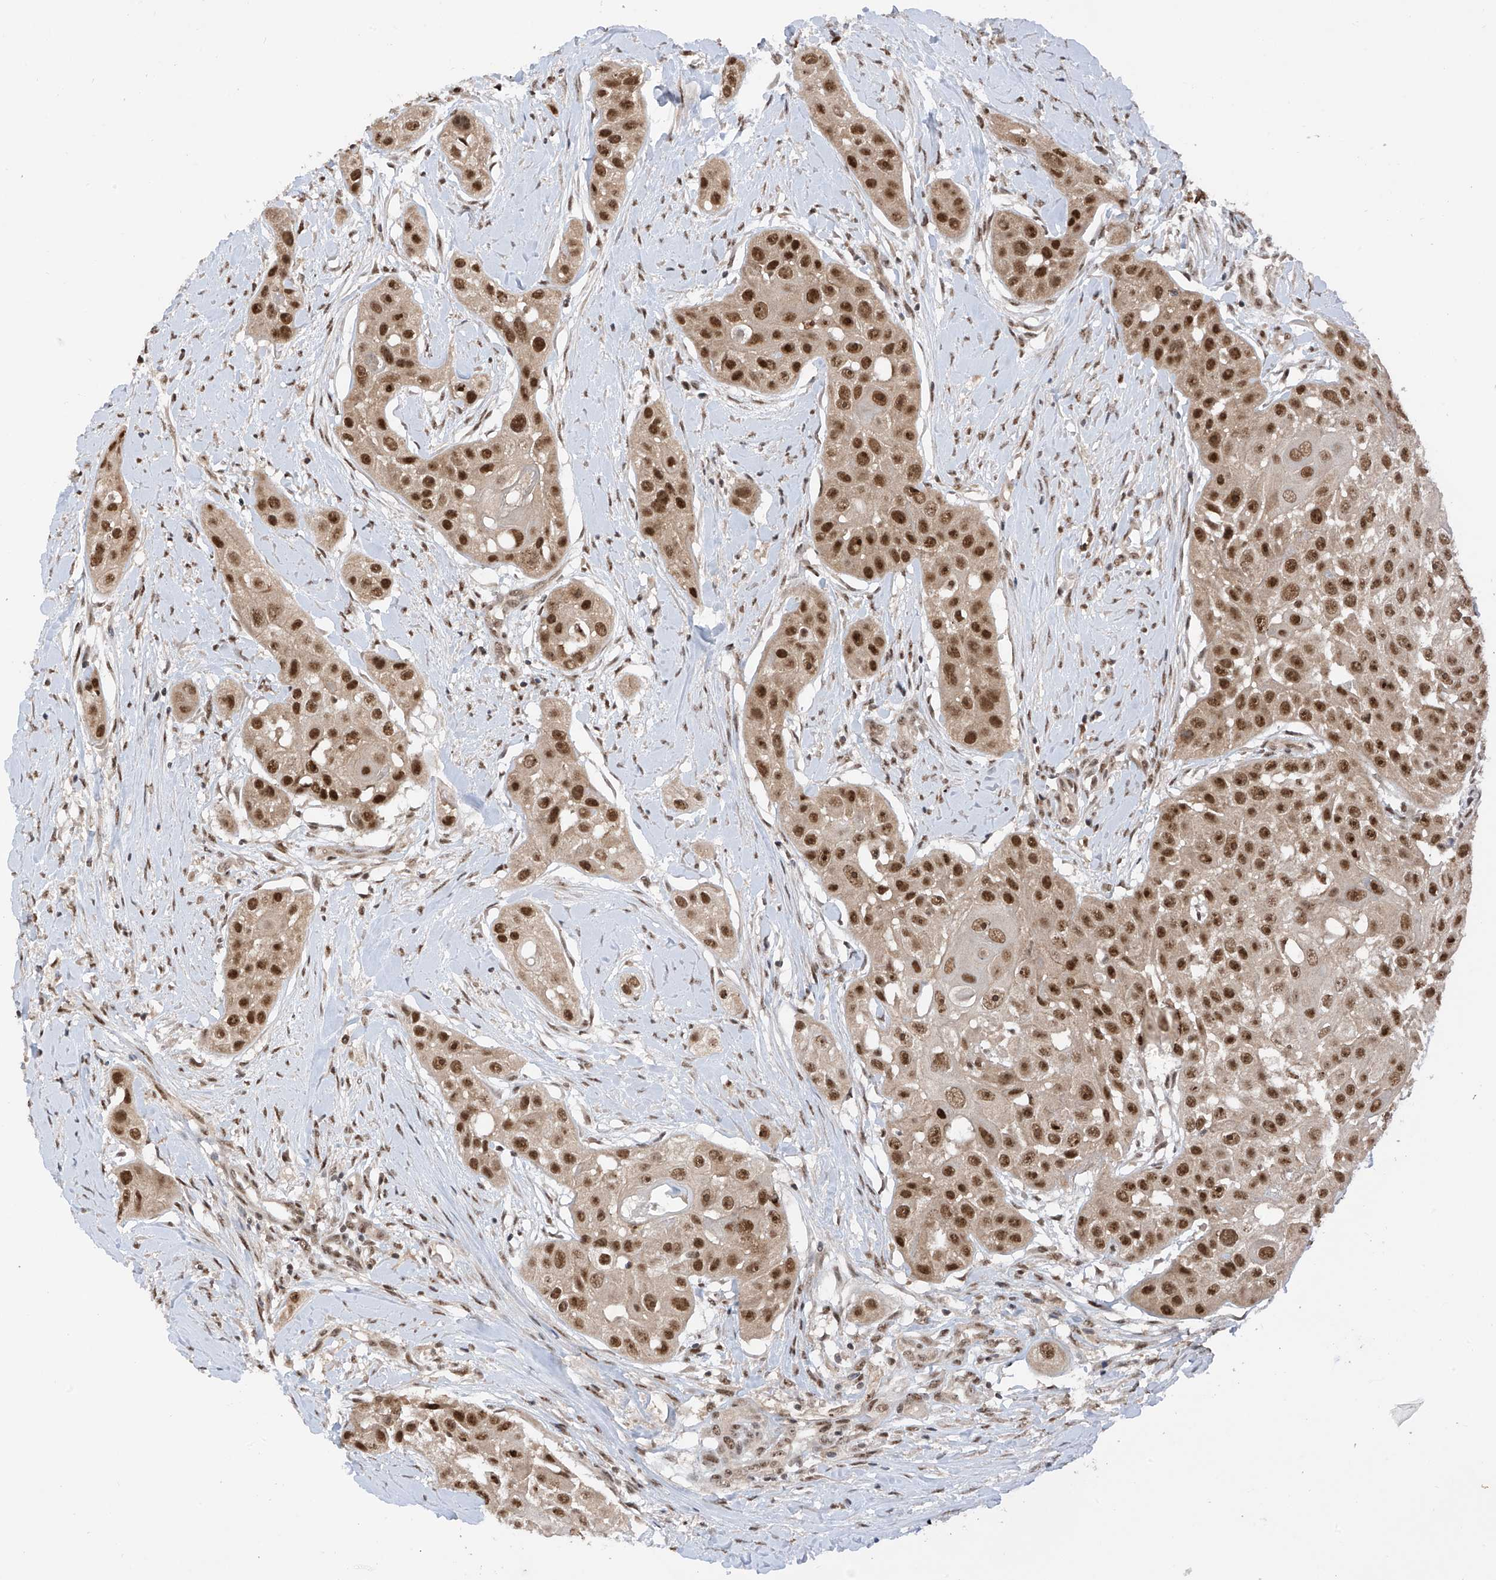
{"staining": {"intensity": "strong", "quantity": ">75%", "location": "nuclear"}, "tissue": "head and neck cancer", "cell_type": "Tumor cells", "image_type": "cancer", "snomed": [{"axis": "morphology", "description": "Normal tissue, NOS"}, {"axis": "morphology", "description": "Squamous cell carcinoma, NOS"}, {"axis": "topography", "description": "Skeletal muscle"}, {"axis": "topography", "description": "Head-Neck"}], "caption": "Immunohistochemistry image of neoplastic tissue: human head and neck cancer stained using immunohistochemistry displays high levels of strong protein expression localized specifically in the nuclear of tumor cells, appearing as a nuclear brown color.", "gene": "RPAIN", "patient": {"sex": "male", "age": 51}}